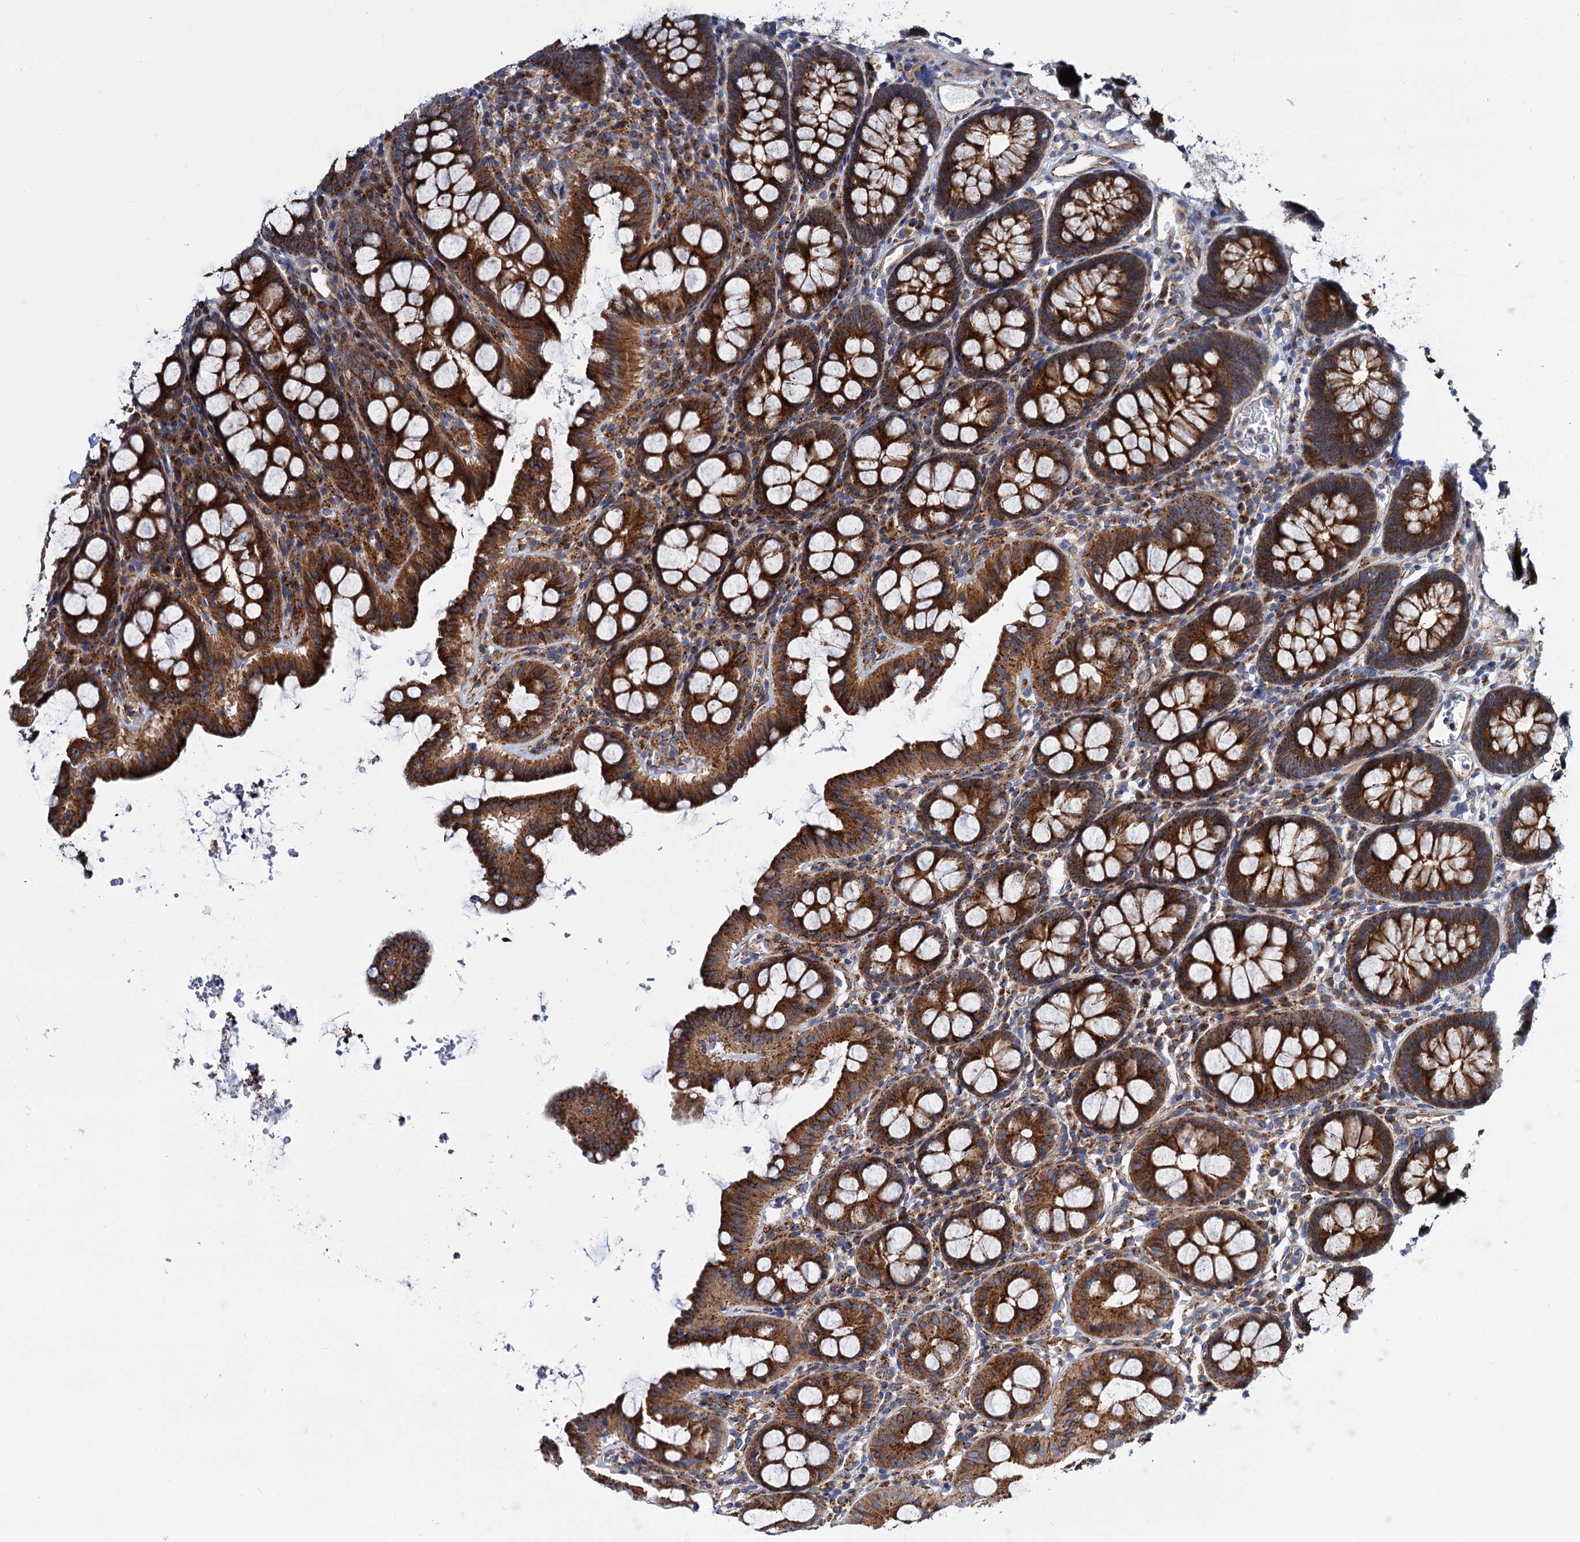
{"staining": {"intensity": "moderate", "quantity": ">75%", "location": "cytoplasmic/membranous"}, "tissue": "colon", "cell_type": "Endothelial cells", "image_type": "normal", "snomed": [{"axis": "morphology", "description": "Normal tissue, NOS"}, {"axis": "topography", "description": "Colon"}], "caption": "DAB immunohistochemical staining of unremarkable human colon demonstrates moderate cytoplasmic/membranous protein positivity in about >75% of endothelial cells.", "gene": "PSEN1", "patient": {"sex": "male", "age": 75}}